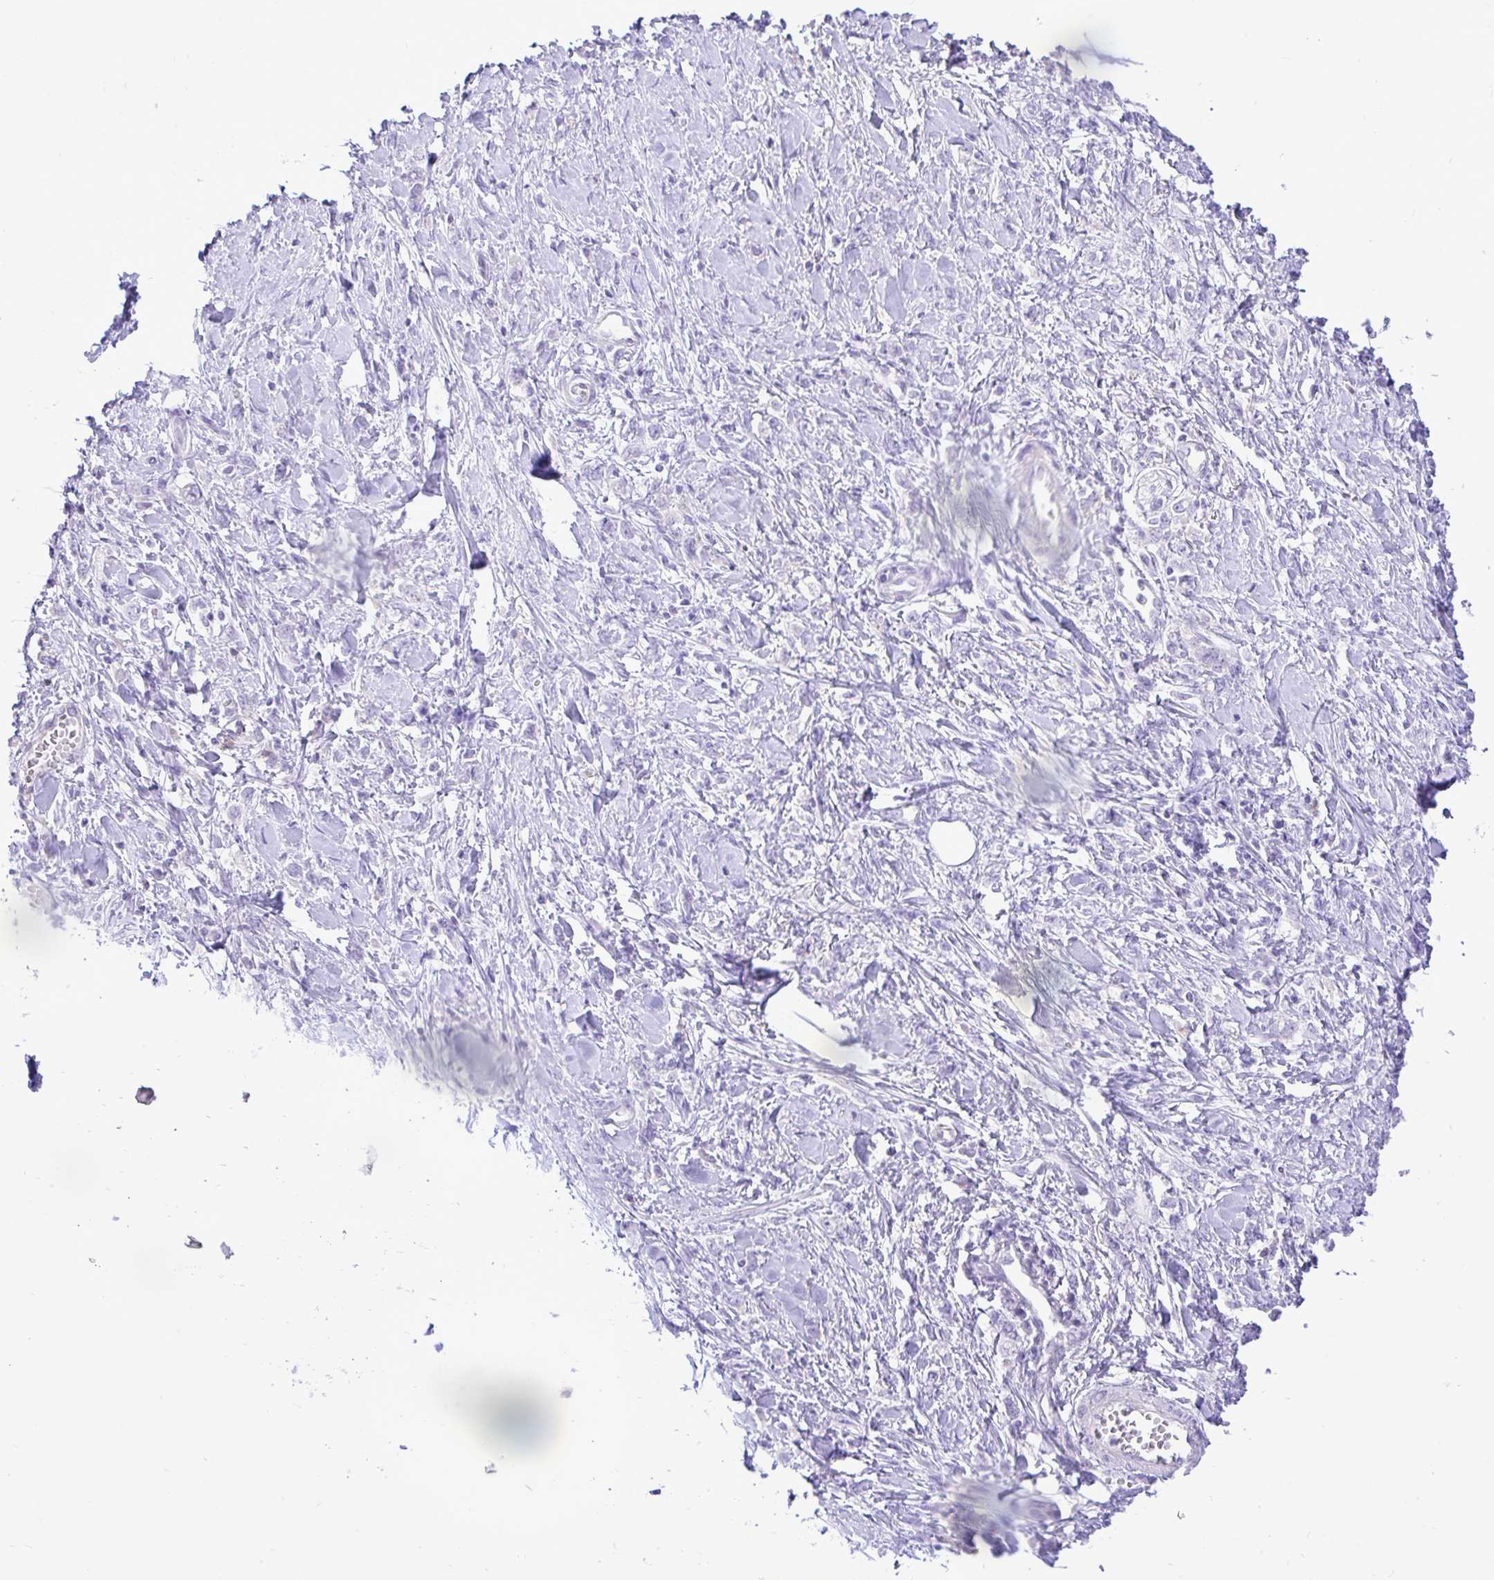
{"staining": {"intensity": "negative", "quantity": "none", "location": "none"}, "tissue": "stomach cancer", "cell_type": "Tumor cells", "image_type": "cancer", "snomed": [{"axis": "morphology", "description": "Adenocarcinoma, NOS"}, {"axis": "topography", "description": "Stomach"}], "caption": "Protein analysis of adenocarcinoma (stomach) reveals no significant positivity in tumor cells.", "gene": "ZNF101", "patient": {"sex": "female", "age": 76}}